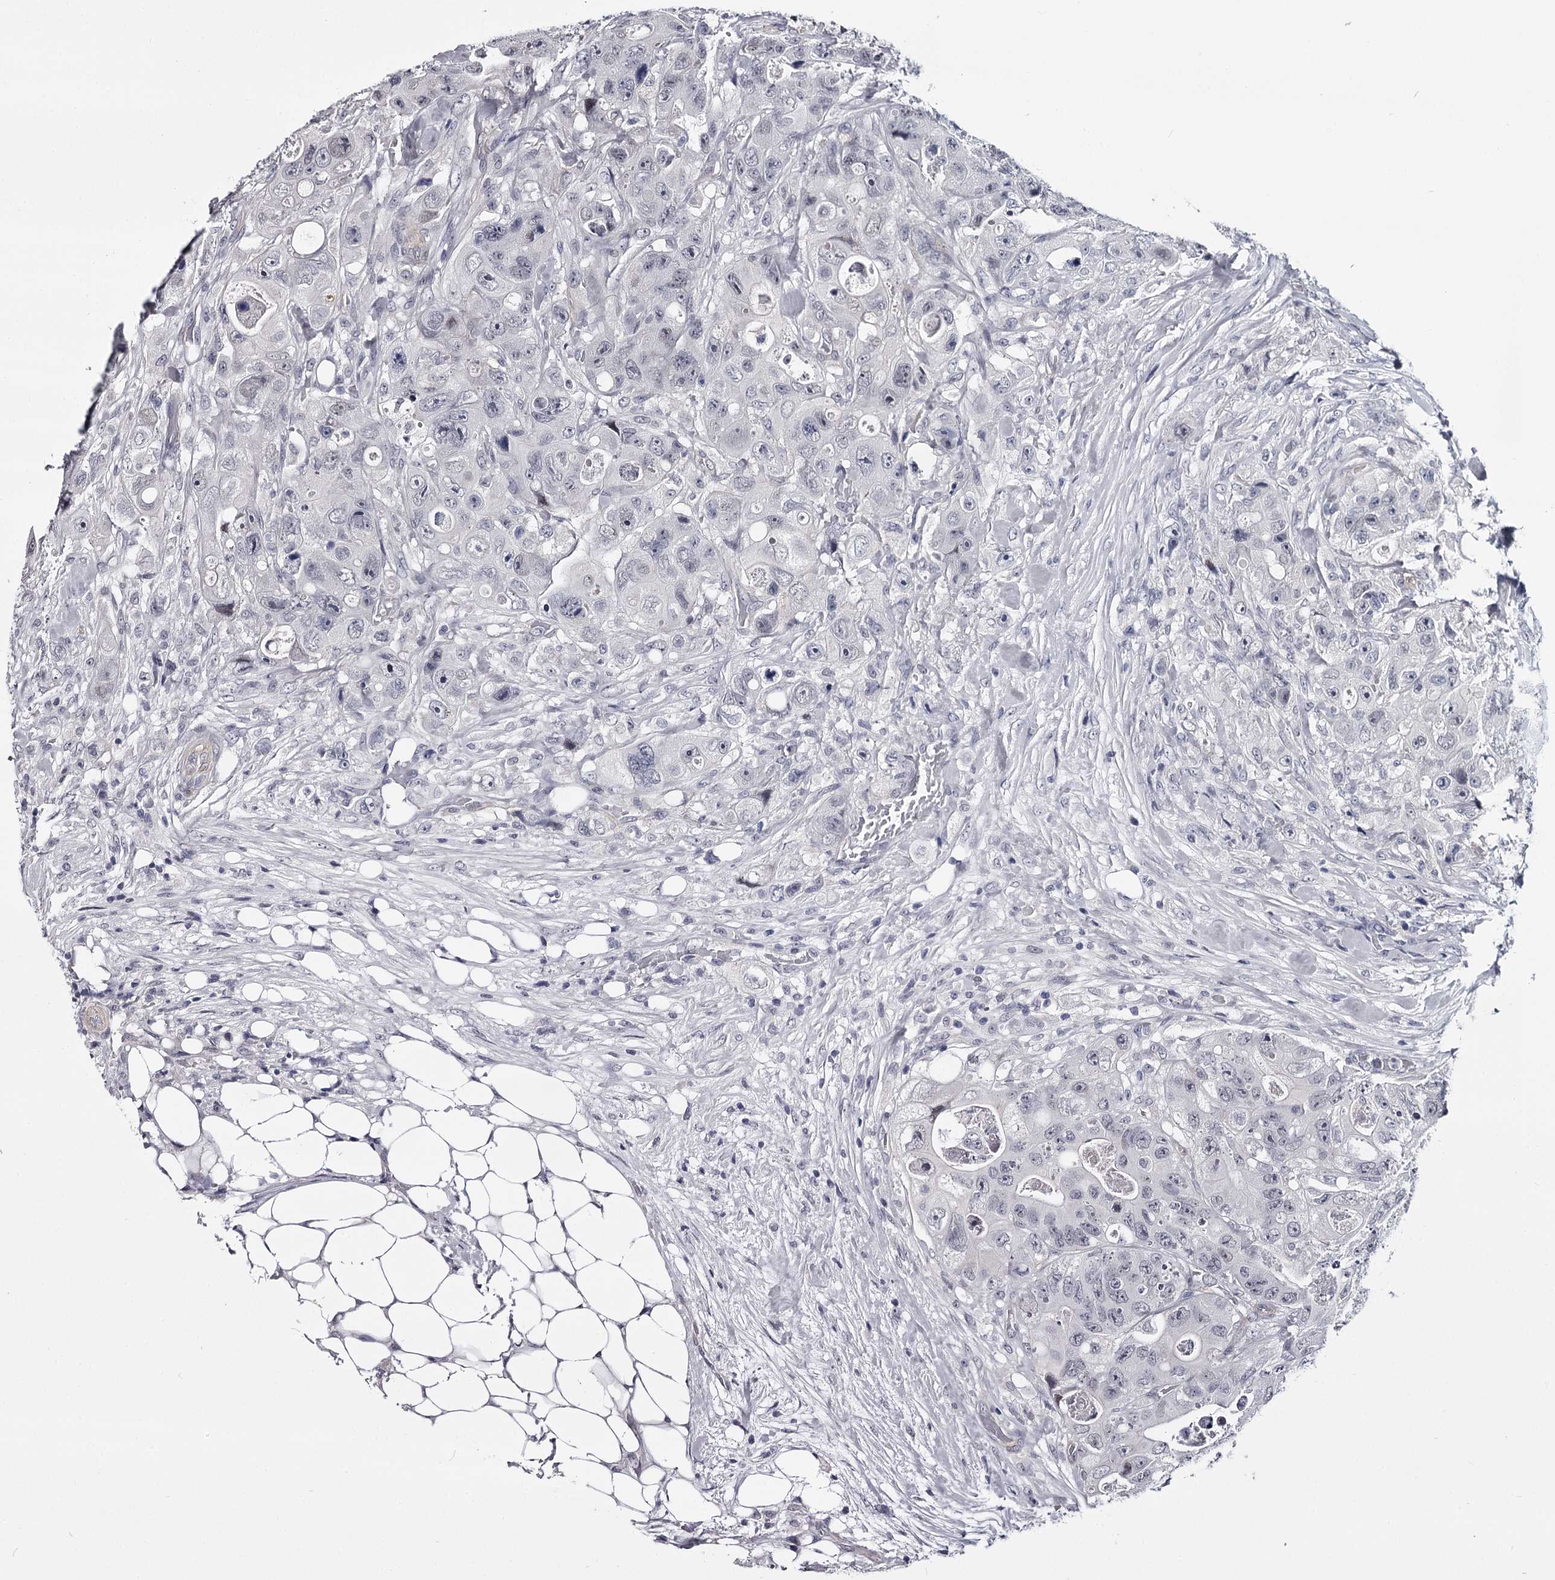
{"staining": {"intensity": "negative", "quantity": "none", "location": "none"}, "tissue": "colorectal cancer", "cell_type": "Tumor cells", "image_type": "cancer", "snomed": [{"axis": "morphology", "description": "Adenocarcinoma, NOS"}, {"axis": "topography", "description": "Colon"}], "caption": "Immunohistochemical staining of colorectal adenocarcinoma exhibits no significant staining in tumor cells.", "gene": "OVOL2", "patient": {"sex": "female", "age": 46}}